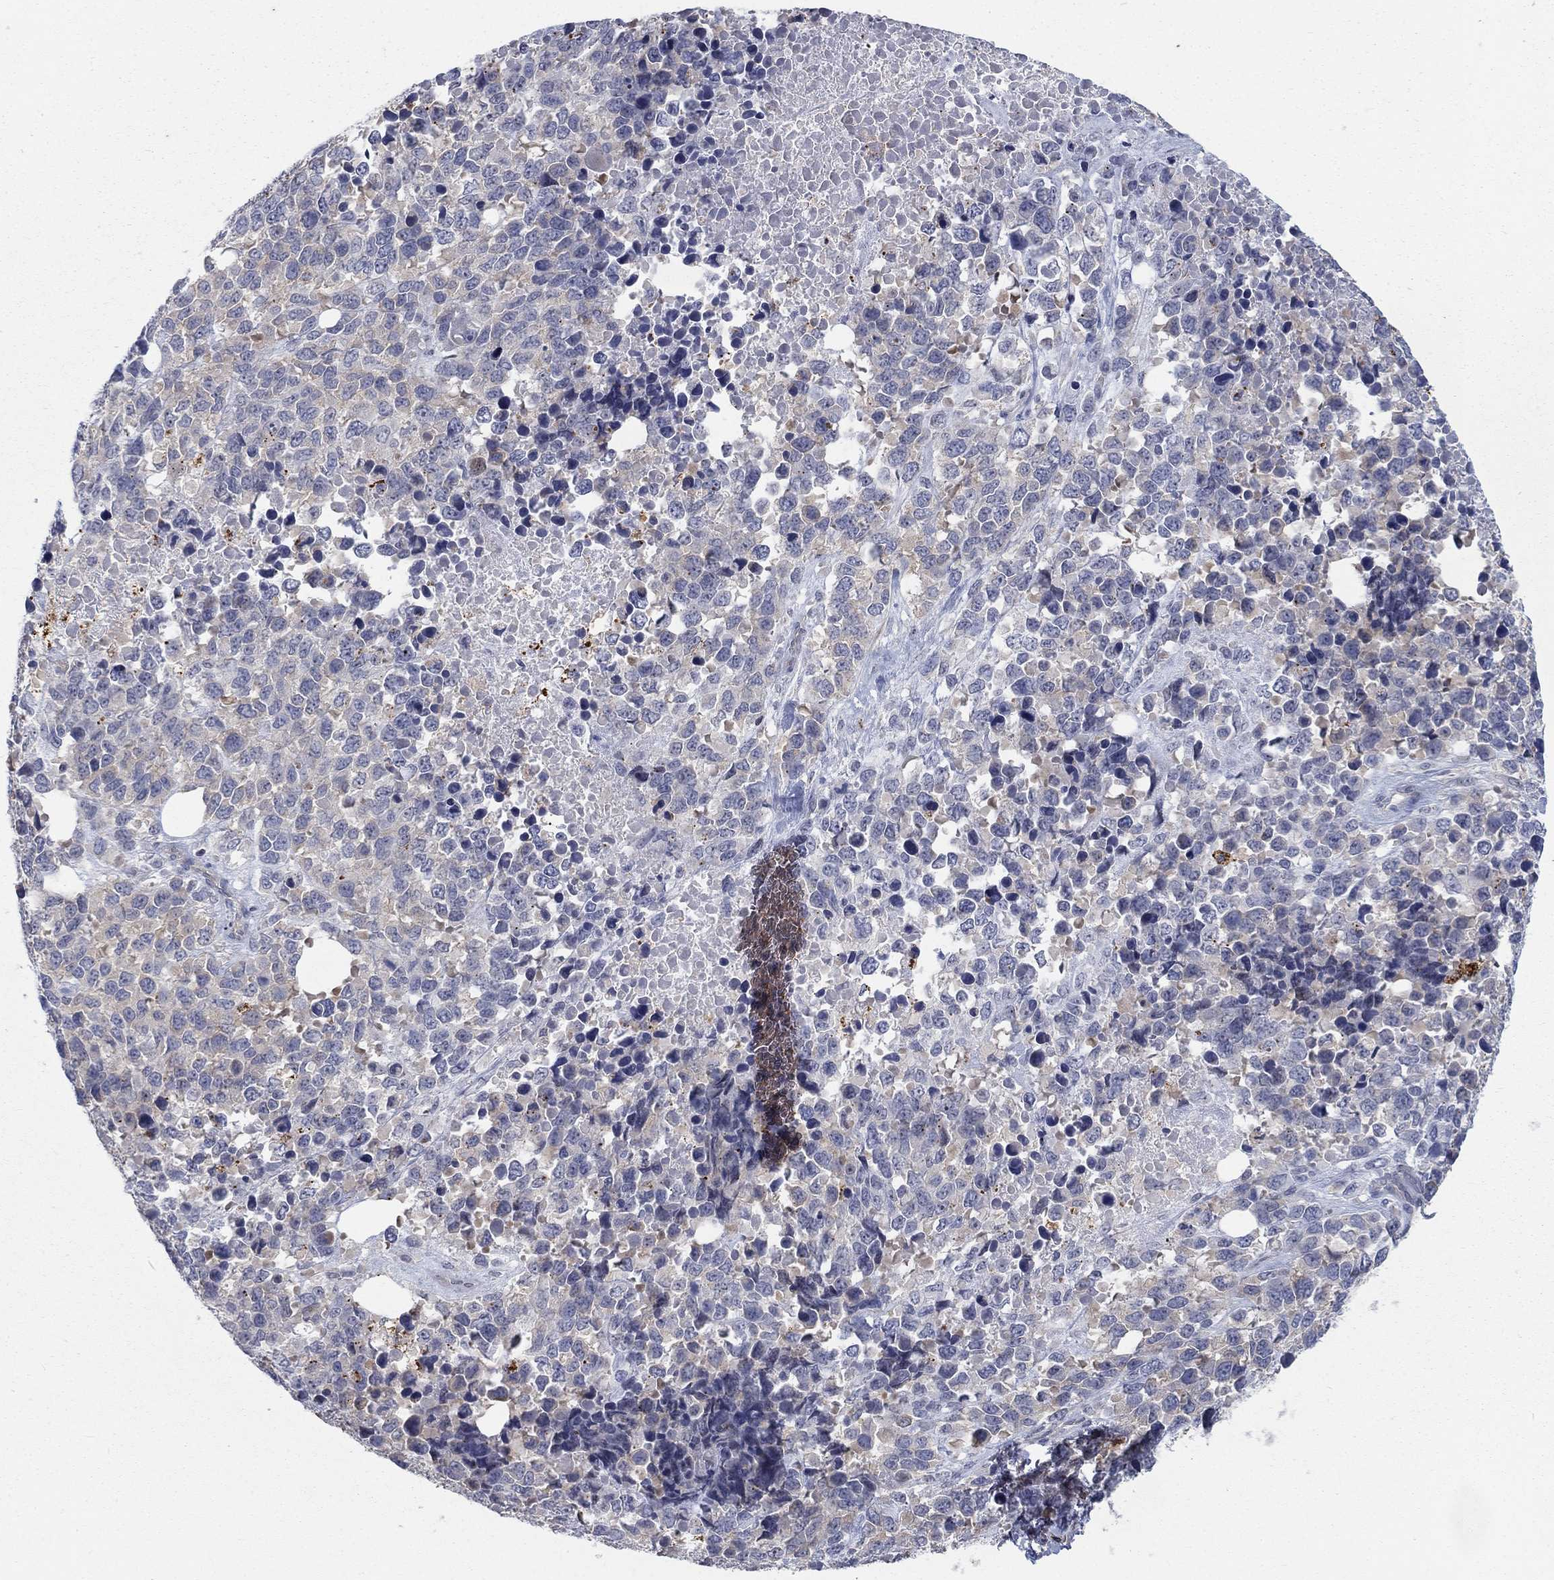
{"staining": {"intensity": "negative", "quantity": "none", "location": "none"}, "tissue": "melanoma", "cell_type": "Tumor cells", "image_type": "cancer", "snomed": [{"axis": "morphology", "description": "Malignant melanoma, Metastatic site"}, {"axis": "topography", "description": "Skin"}], "caption": "An immunohistochemistry (IHC) micrograph of malignant melanoma (metastatic site) is shown. There is no staining in tumor cells of malignant melanoma (metastatic site). The staining was performed using DAB (3,3'-diaminobenzidine) to visualize the protein expression in brown, while the nuclei were stained in blue with hematoxylin (Magnification: 20x).", "gene": "MTSS2", "patient": {"sex": "male", "age": 84}}